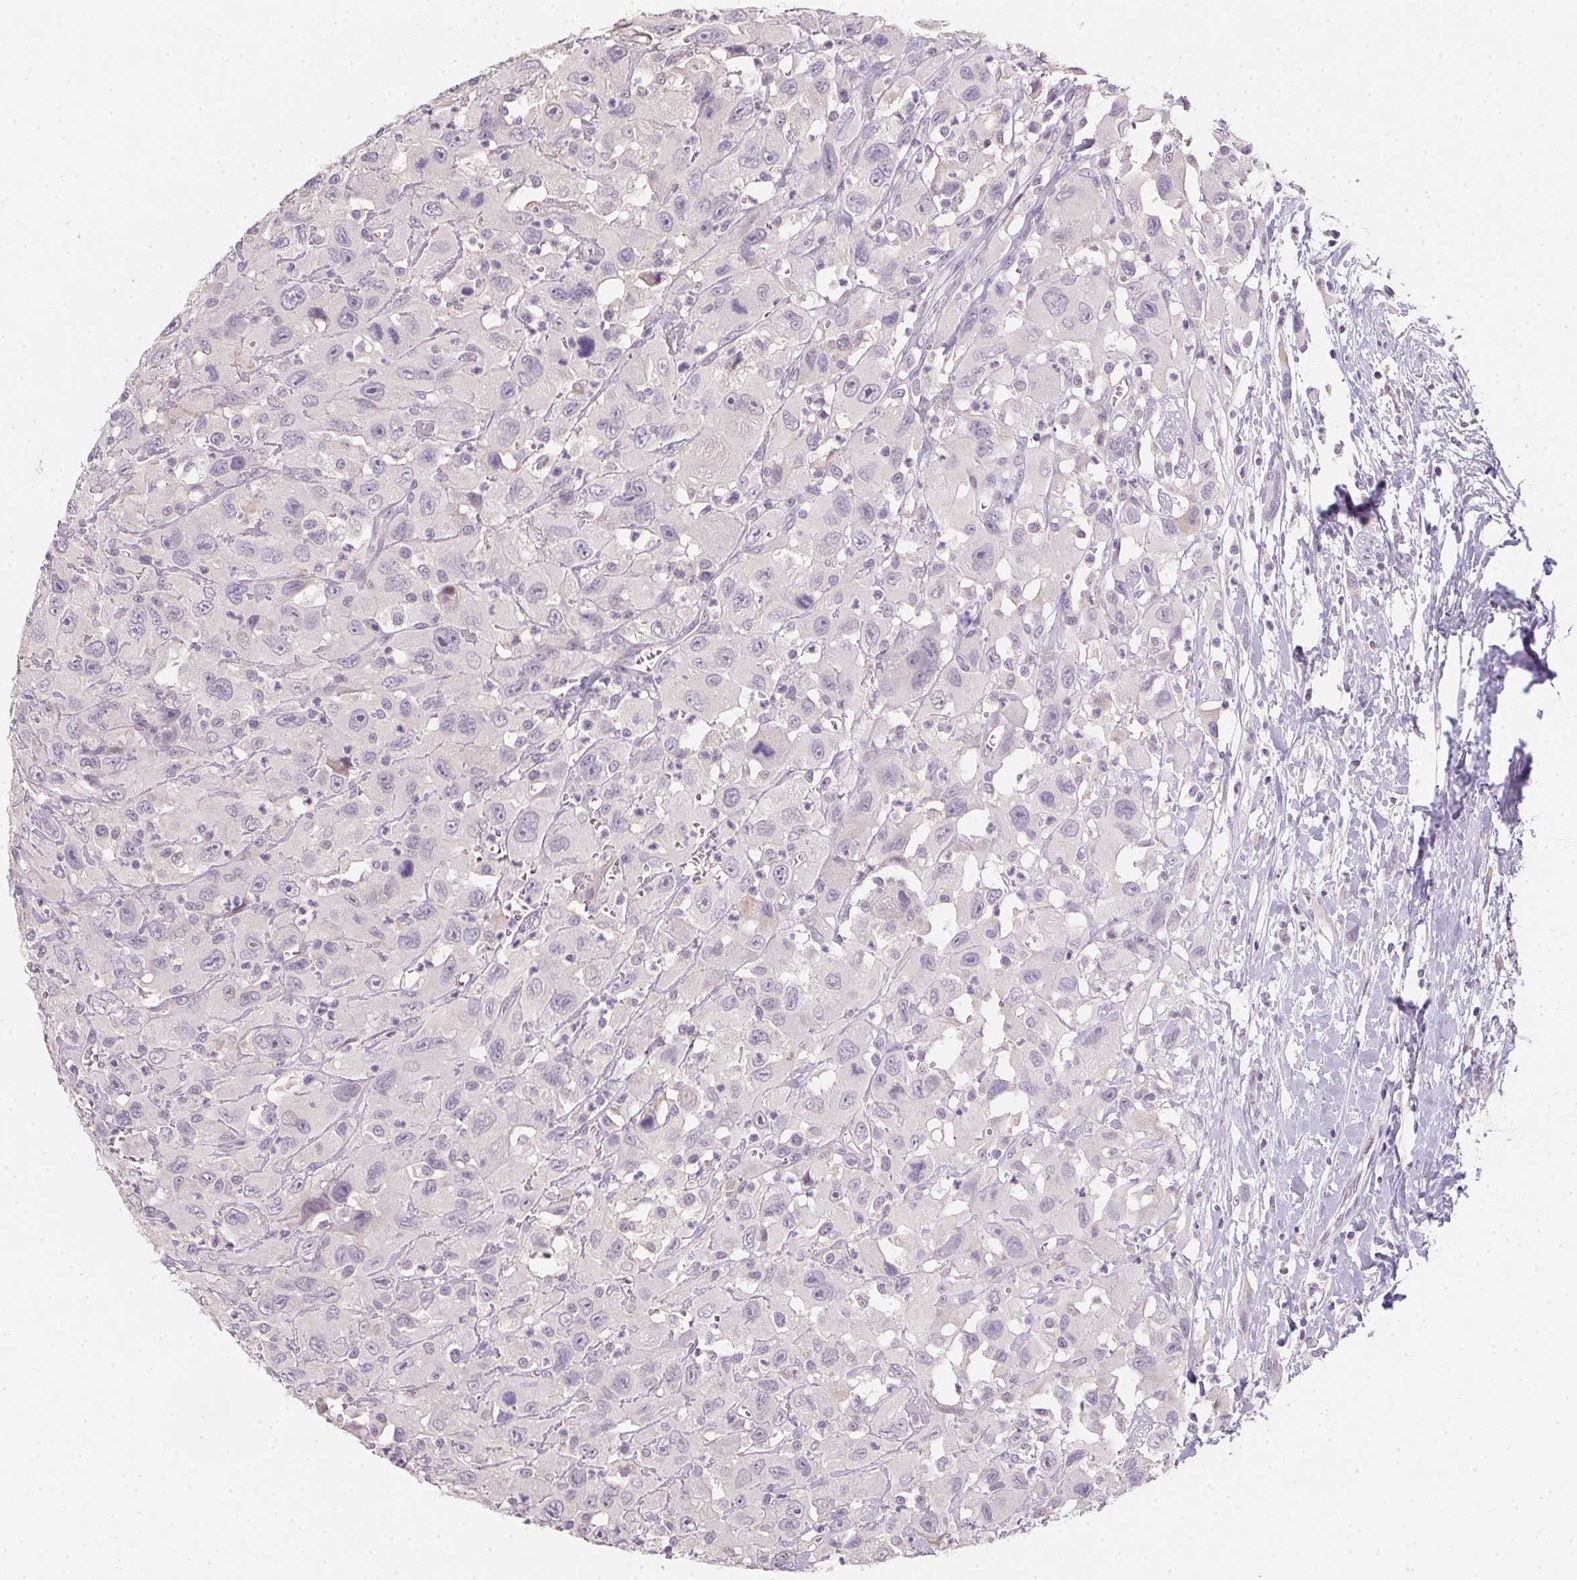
{"staining": {"intensity": "negative", "quantity": "none", "location": "none"}, "tissue": "head and neck cancer", "cell_type": "Tumor cells", "image_type": "cancer", "snomed": [{"axis": "morphology", "description": "Squamous cell carcinoma, NOS"}, {"axis": "morphology", "description": "Squamous cell carcinoma, metastatic, NOS"}, {"axis": "topography", "description": "Oral tissue"}, {"axis": "topography", "description": "Head-Neck"}], "caption": "Photomicrograph shows no protein staining in tumor cells of head and neck cancer (metastatic squamous cell carcinoma) tissue.", "gene": "ZBBX", "patient": {"sex": "female", "age": 85}}